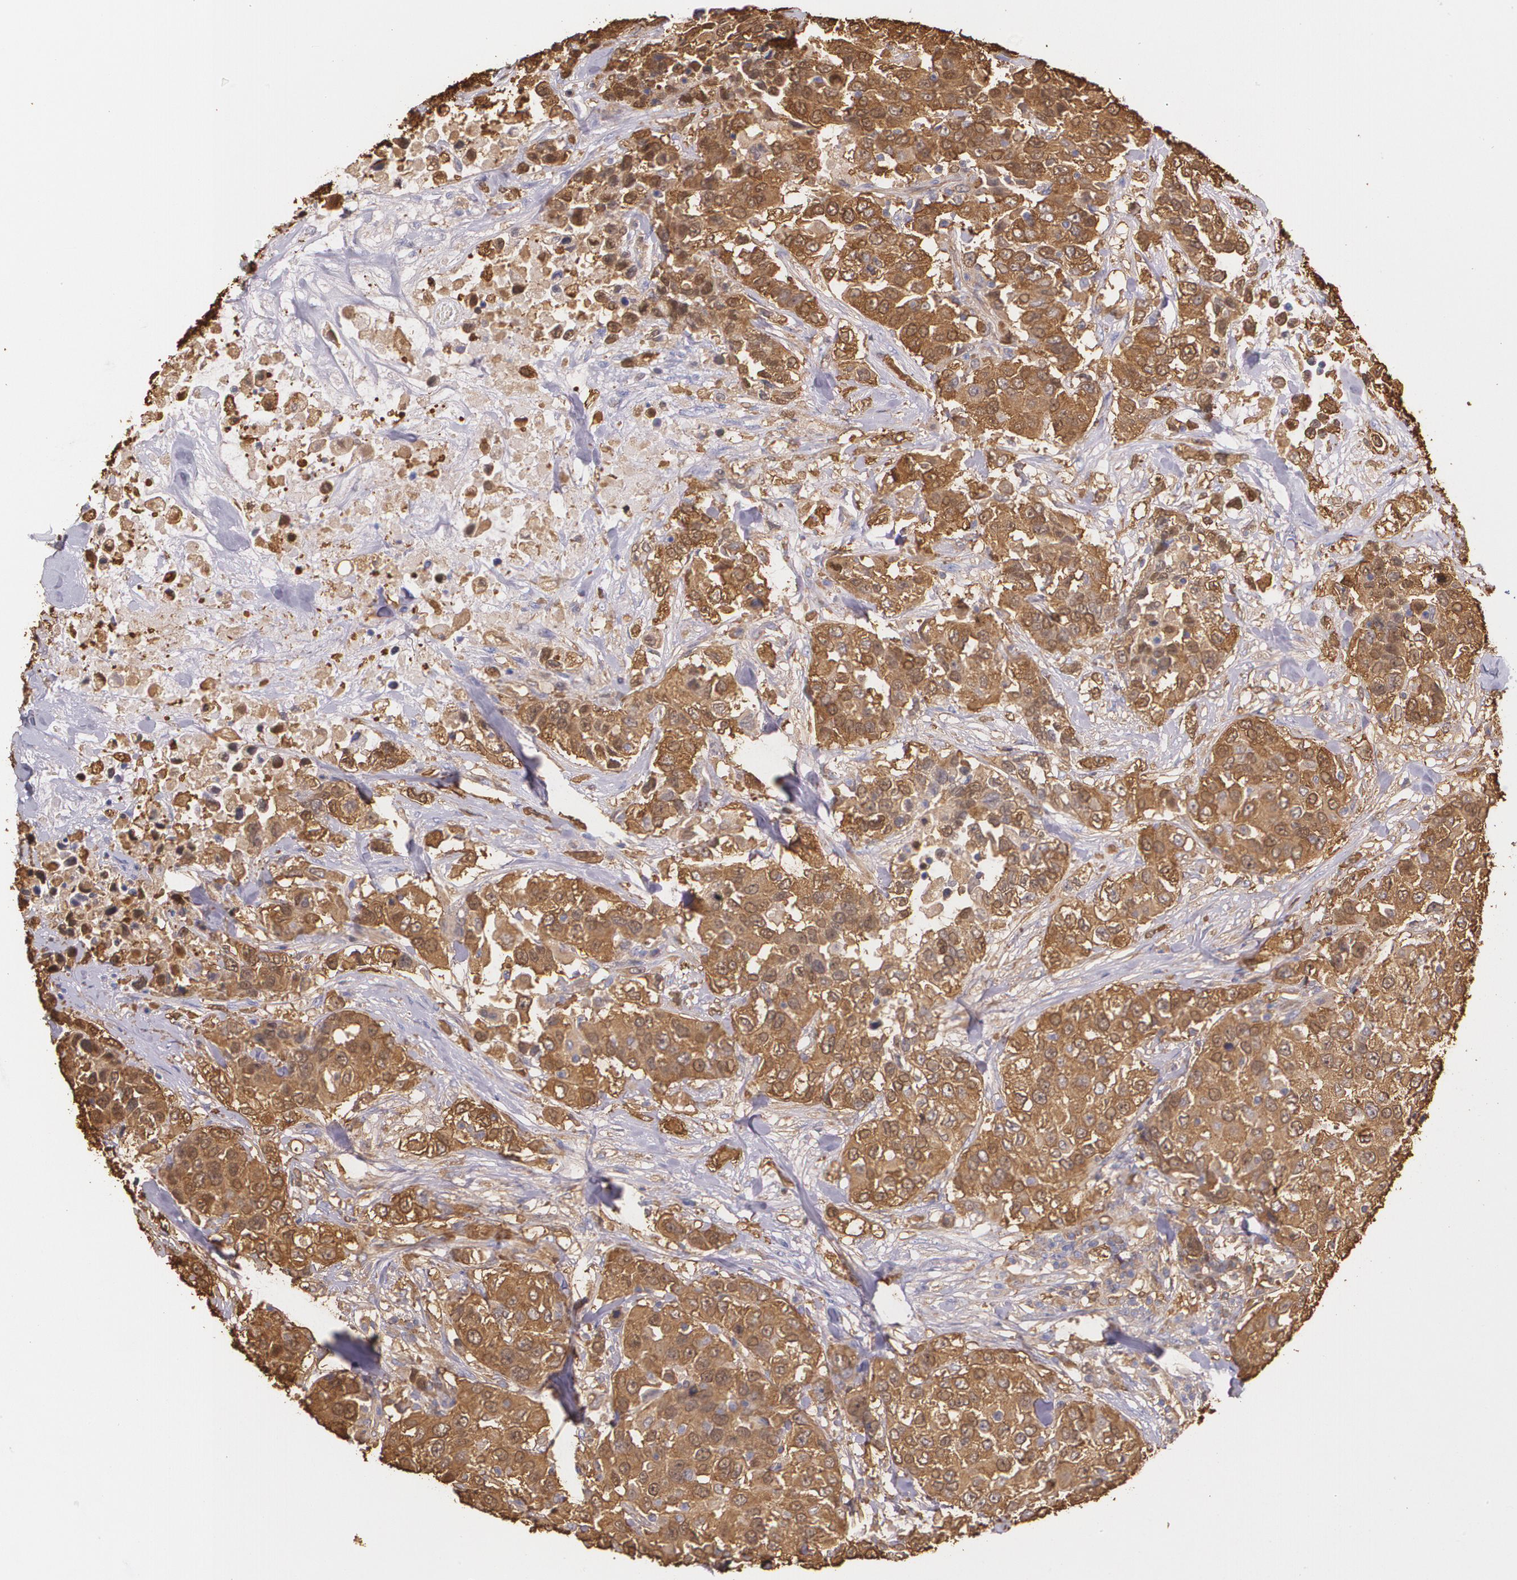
{"staining": {"intensity": "moderate", "quantity": ">75%", "location": "cytoplasmic/membranous,nuclear"}, "tissue": "urothelial cancer", "cell_type": "Tumor cells", "image_type": "cancer", "snomed": [{"axis": "morphology", "description": "Urothelial carcinoma, High grade"}, {"axis": "topography", "description": "Urinary bladder"}], "caption": "Immunohistochemical staining of human high-grade urothelial carcinoma reveals medium levels of moderate cytoplasmic/membranous and nuclear positivity in approximately >75% of tumor cells.", "gene": "MMP2", "patient": {"sex": "female", "age": 80}}